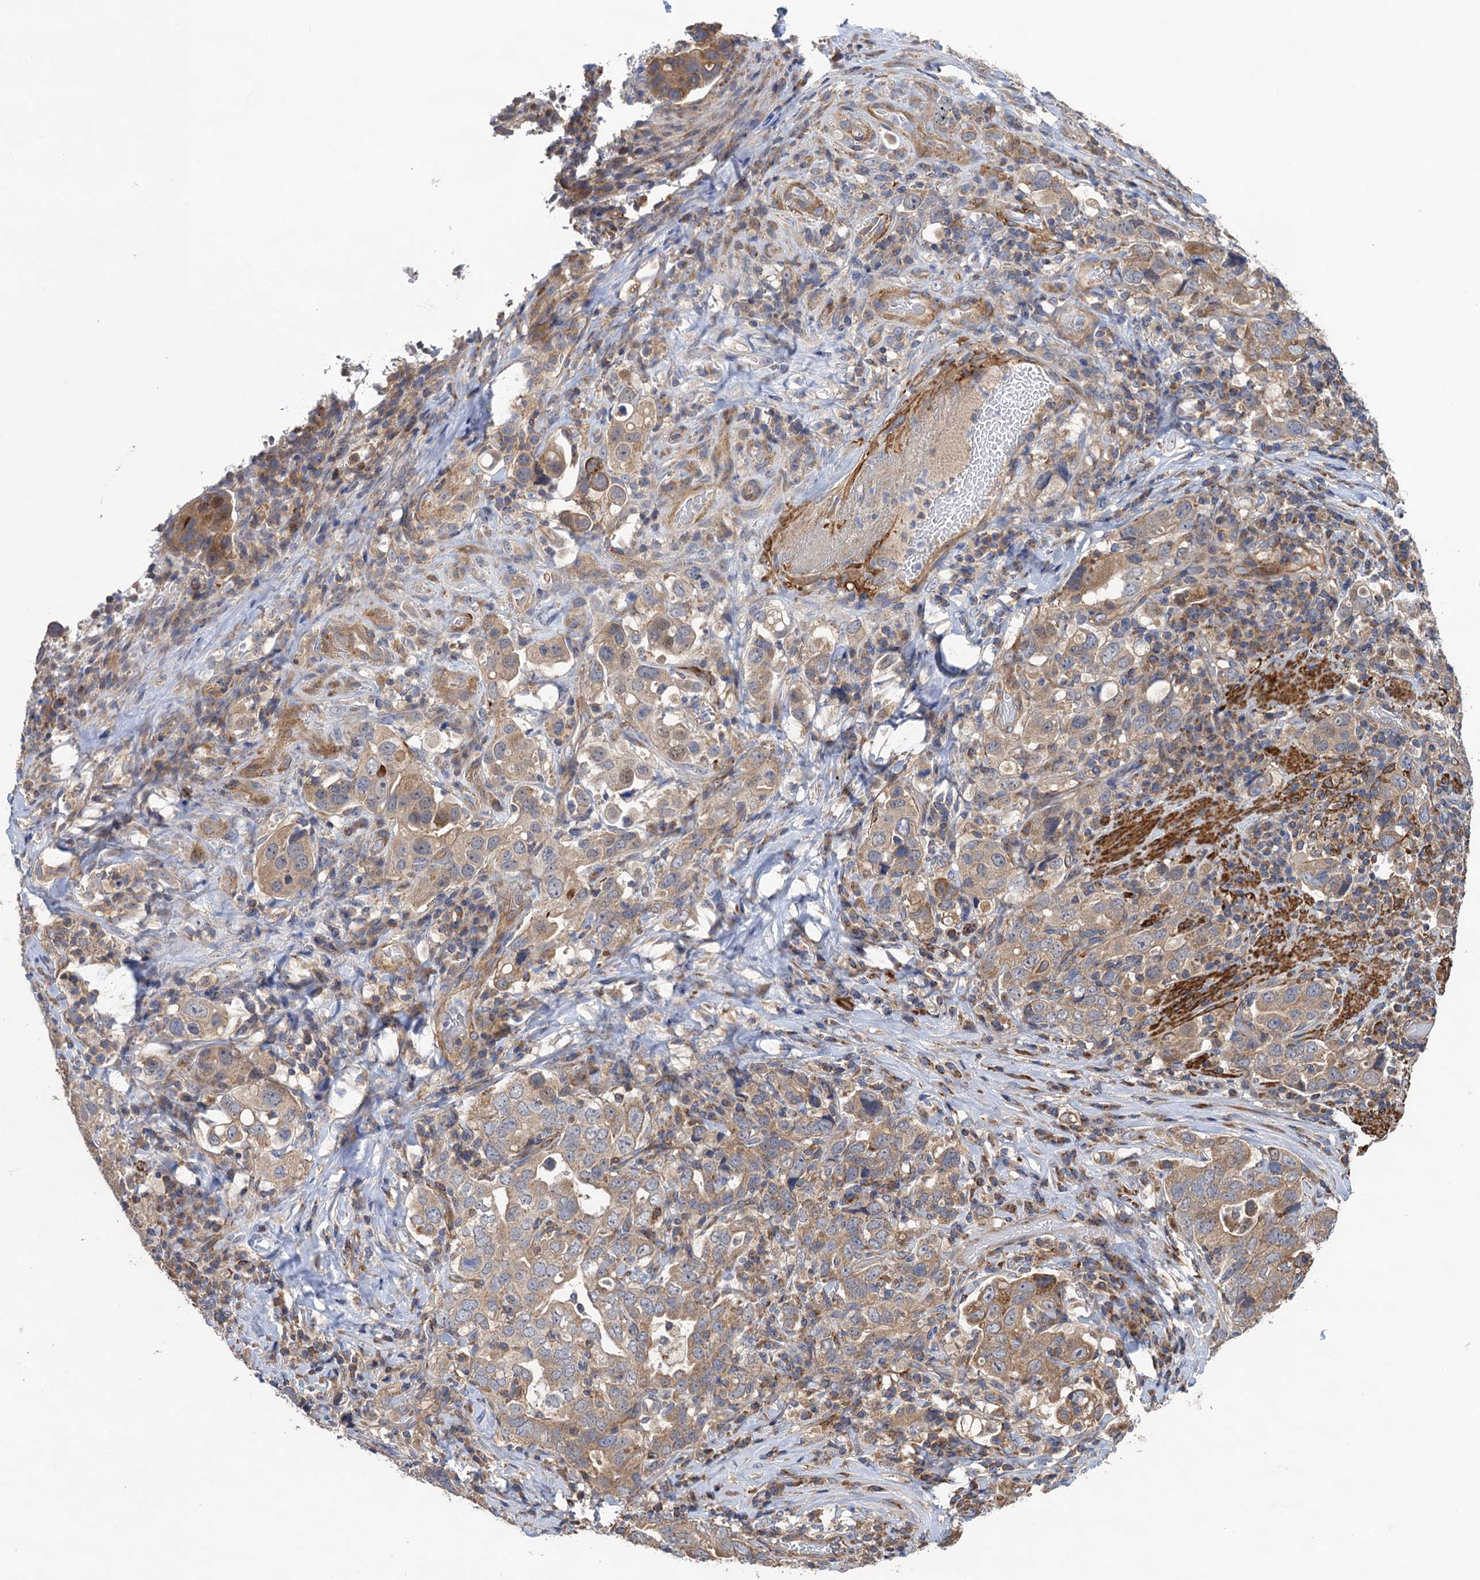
{"staining": {"intensity": "weak", "quantity": ">75%", "location": "cytoplasmic/membranous"}, "tissue": "stomach cancer", "cell_type": "Tumor cells", "image_type": "cancer", "snomed": [{"axis": "morphology", "description": "Adenocarcinoma, NOS"}, {"axis": "topography", "description": "Stomach, upper"}], "caption": "Stomach cancer (adenocarcinoma) stained with a brown dye demonstrates weak cytoplasmic/membranous positive expression in approximately >75% of tumor cells.", "gene": "WDR88", "patient": {"sex": "male", "age": 62}}